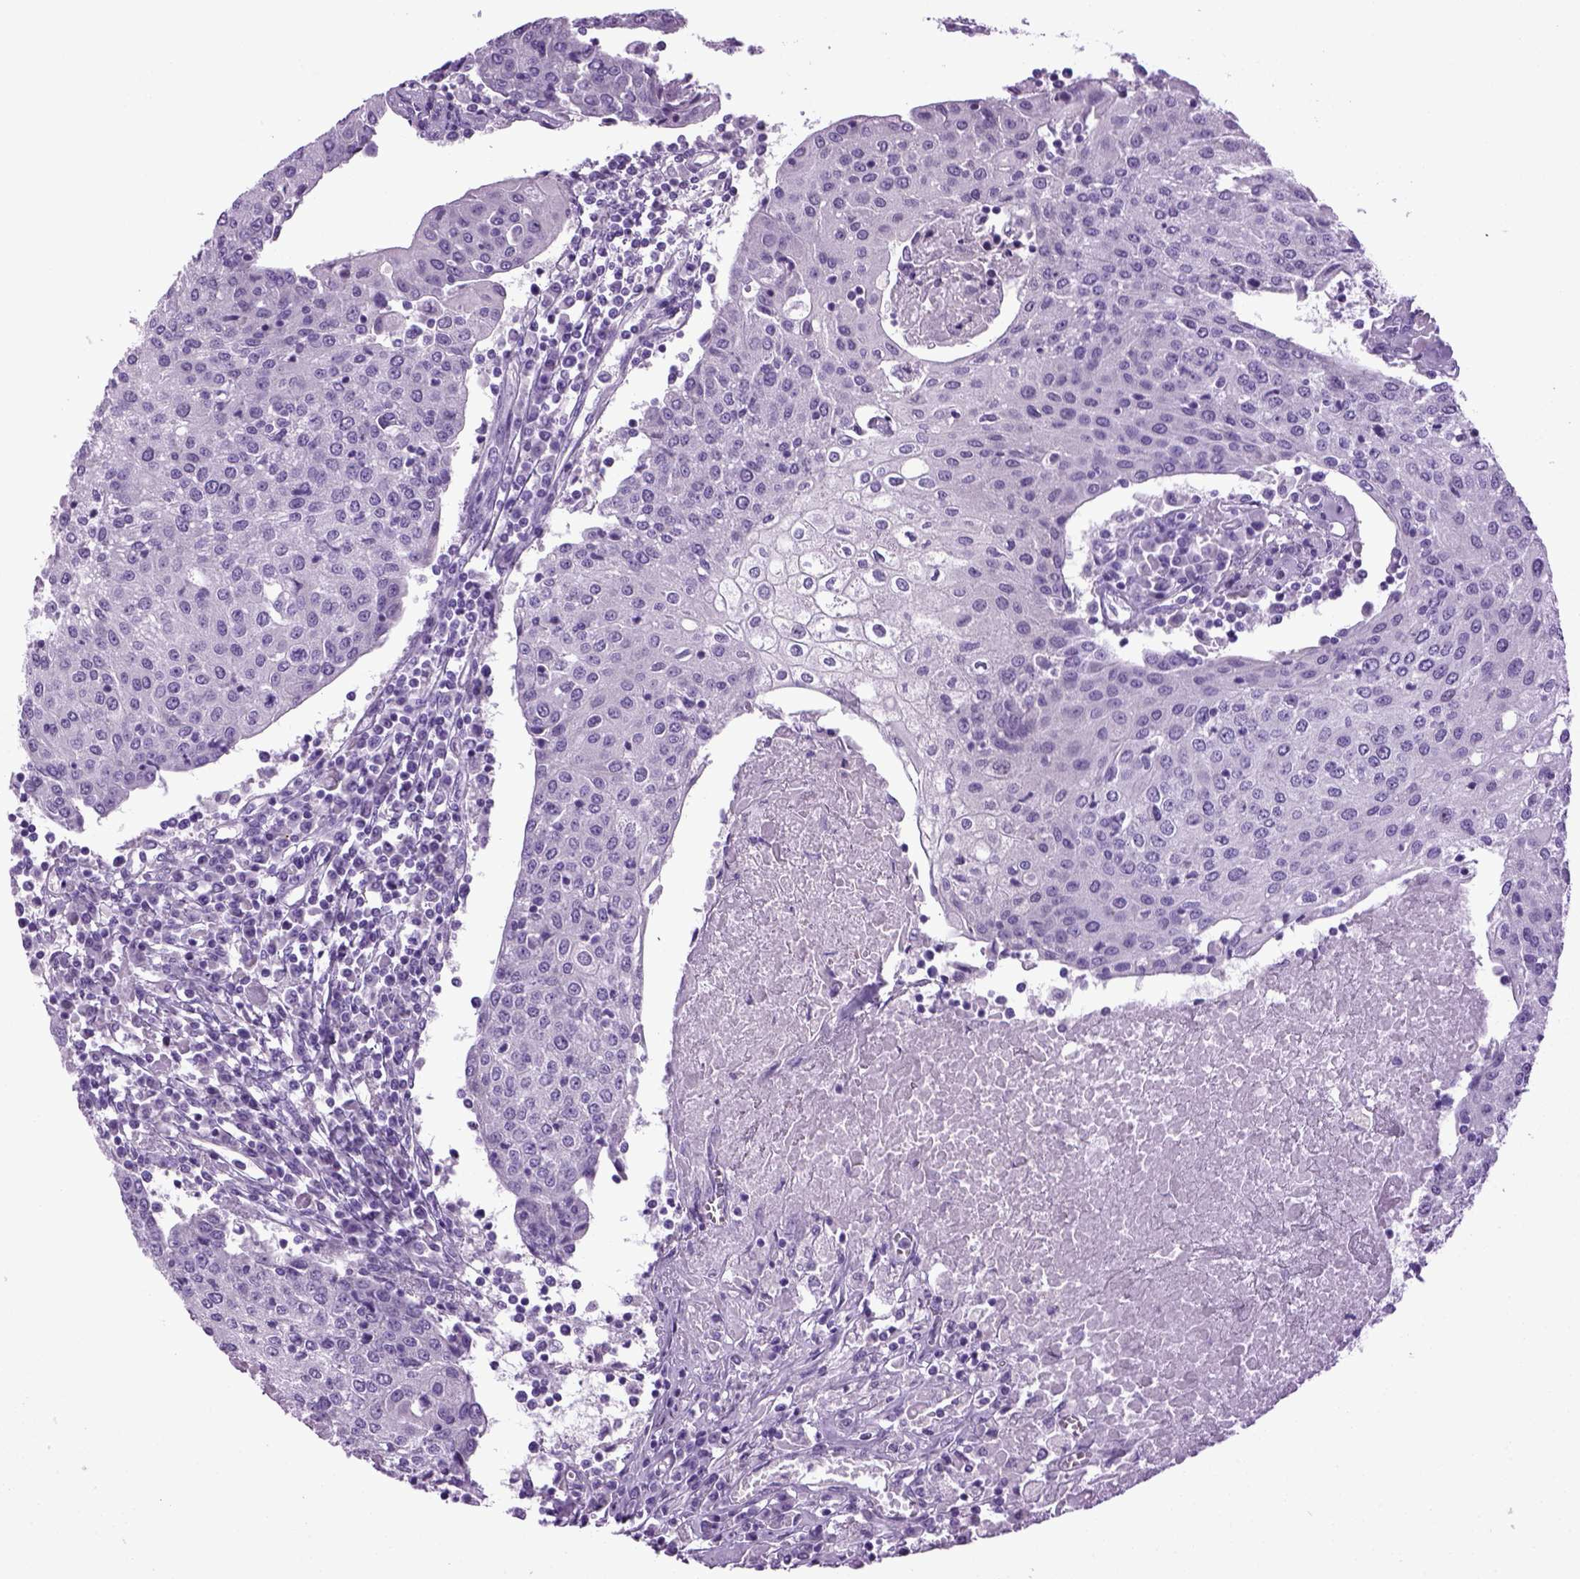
{"staining": {"intensity": "negative", "quantity": "none", "location": "none"}, "tissue": "urothelial cancer", "cell_type": "Tumor cells", "image_type": "cancer", "snomed": [{"axis": "morphology", "description": "Urothelial carcinoma, High grade"}, {"axis": "topography", "description": "Urinary bladder"}], "caption": "This is an IHC micrograph of urothelial carcinoma (high-grade). There is no expression in tumor cells.", "gene": "HMCN2", "patient": {"sex": "female", "age": 85}}